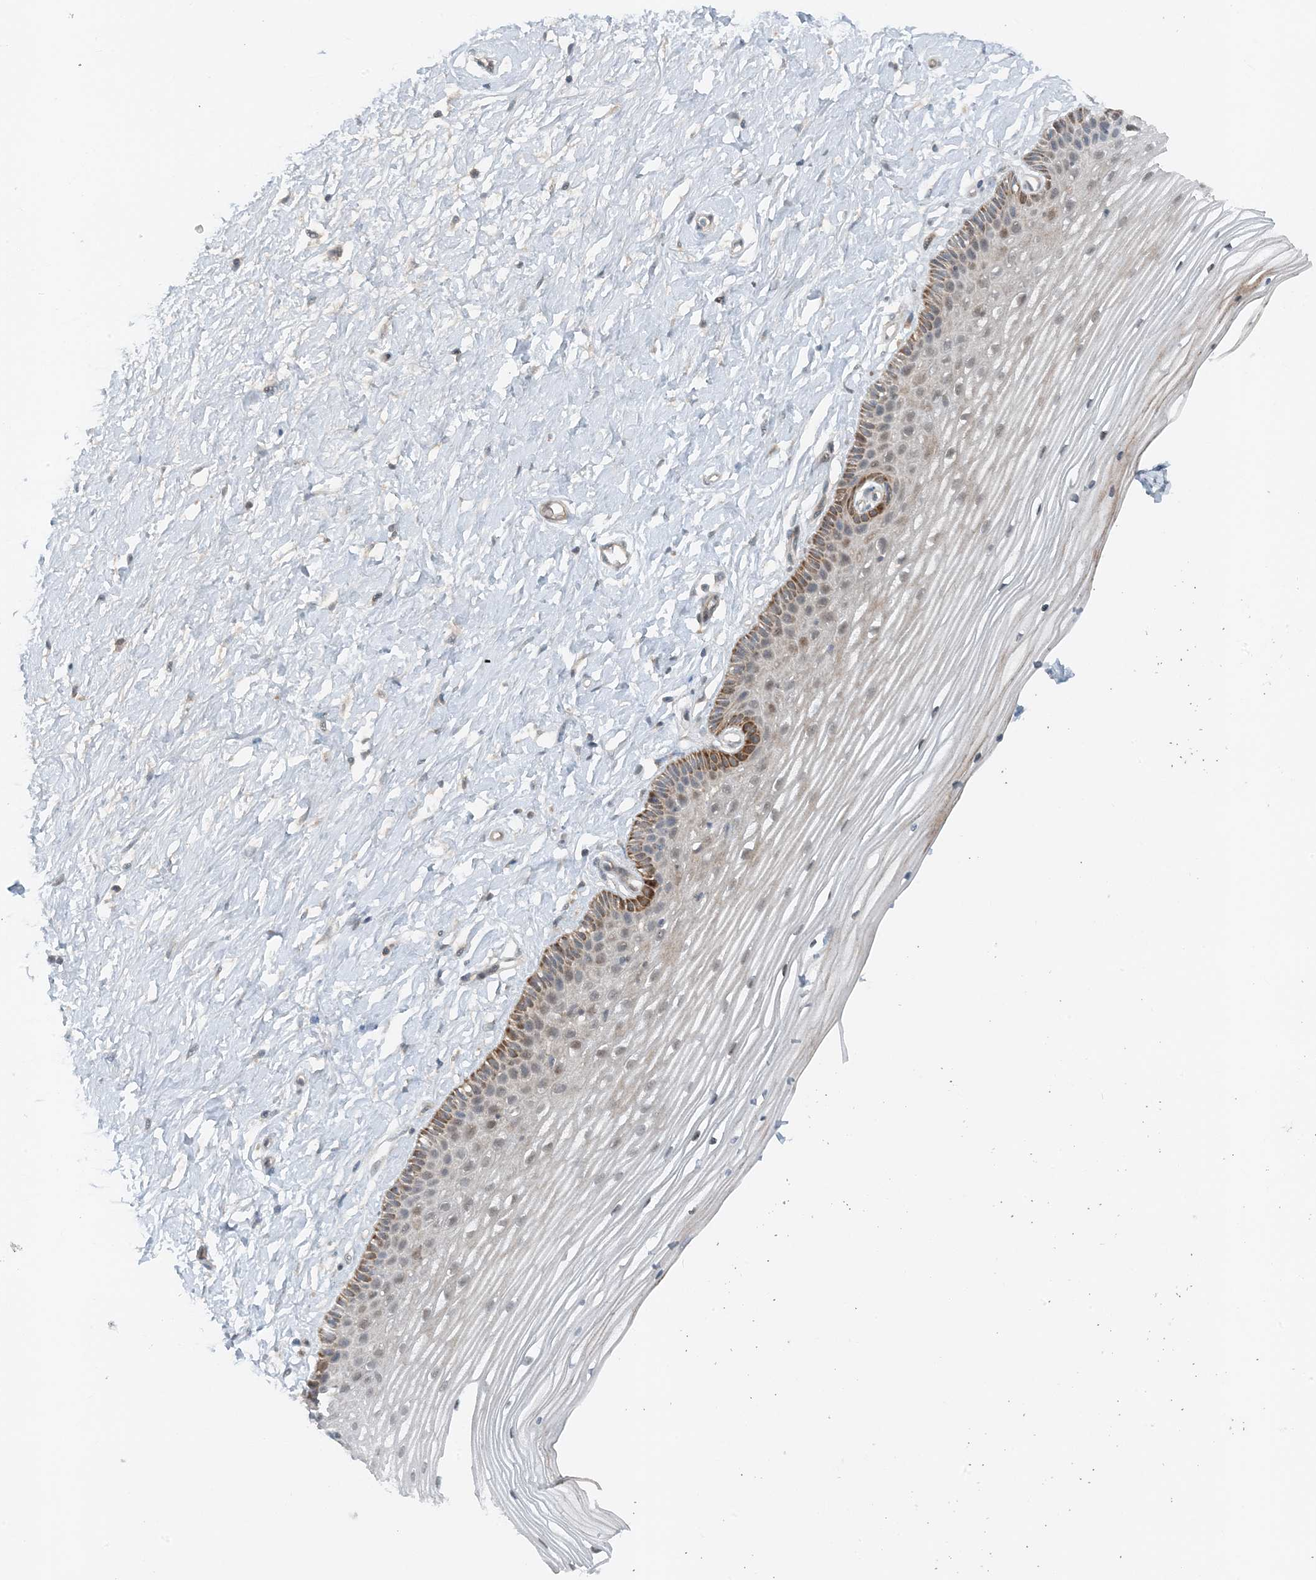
{"staining": {"intensity": "moderate", "quantity": "25%-75%", "location": "cytoplasmic/membranous,nuclear"}, "tissue": "vagina", "cell_type": "Squamous epithelial cells", "image_type": "normal", "snomed": [{"axis": "morphology", "description": "Normal tissue, NOS"}, {"axis": "topography", "description": "Vagina"}, {"axis": "topography", "description": "Cervix"}], "caption": "Vagina was stained to show a protein in brown. There is medium levels of moderate cytoplasmic/membranous,nuclear positivity in approximately 25%-75% of squamous epithelial cells.", "gene": "MITD1", "patient": {"sex": "female", "age": 40}}